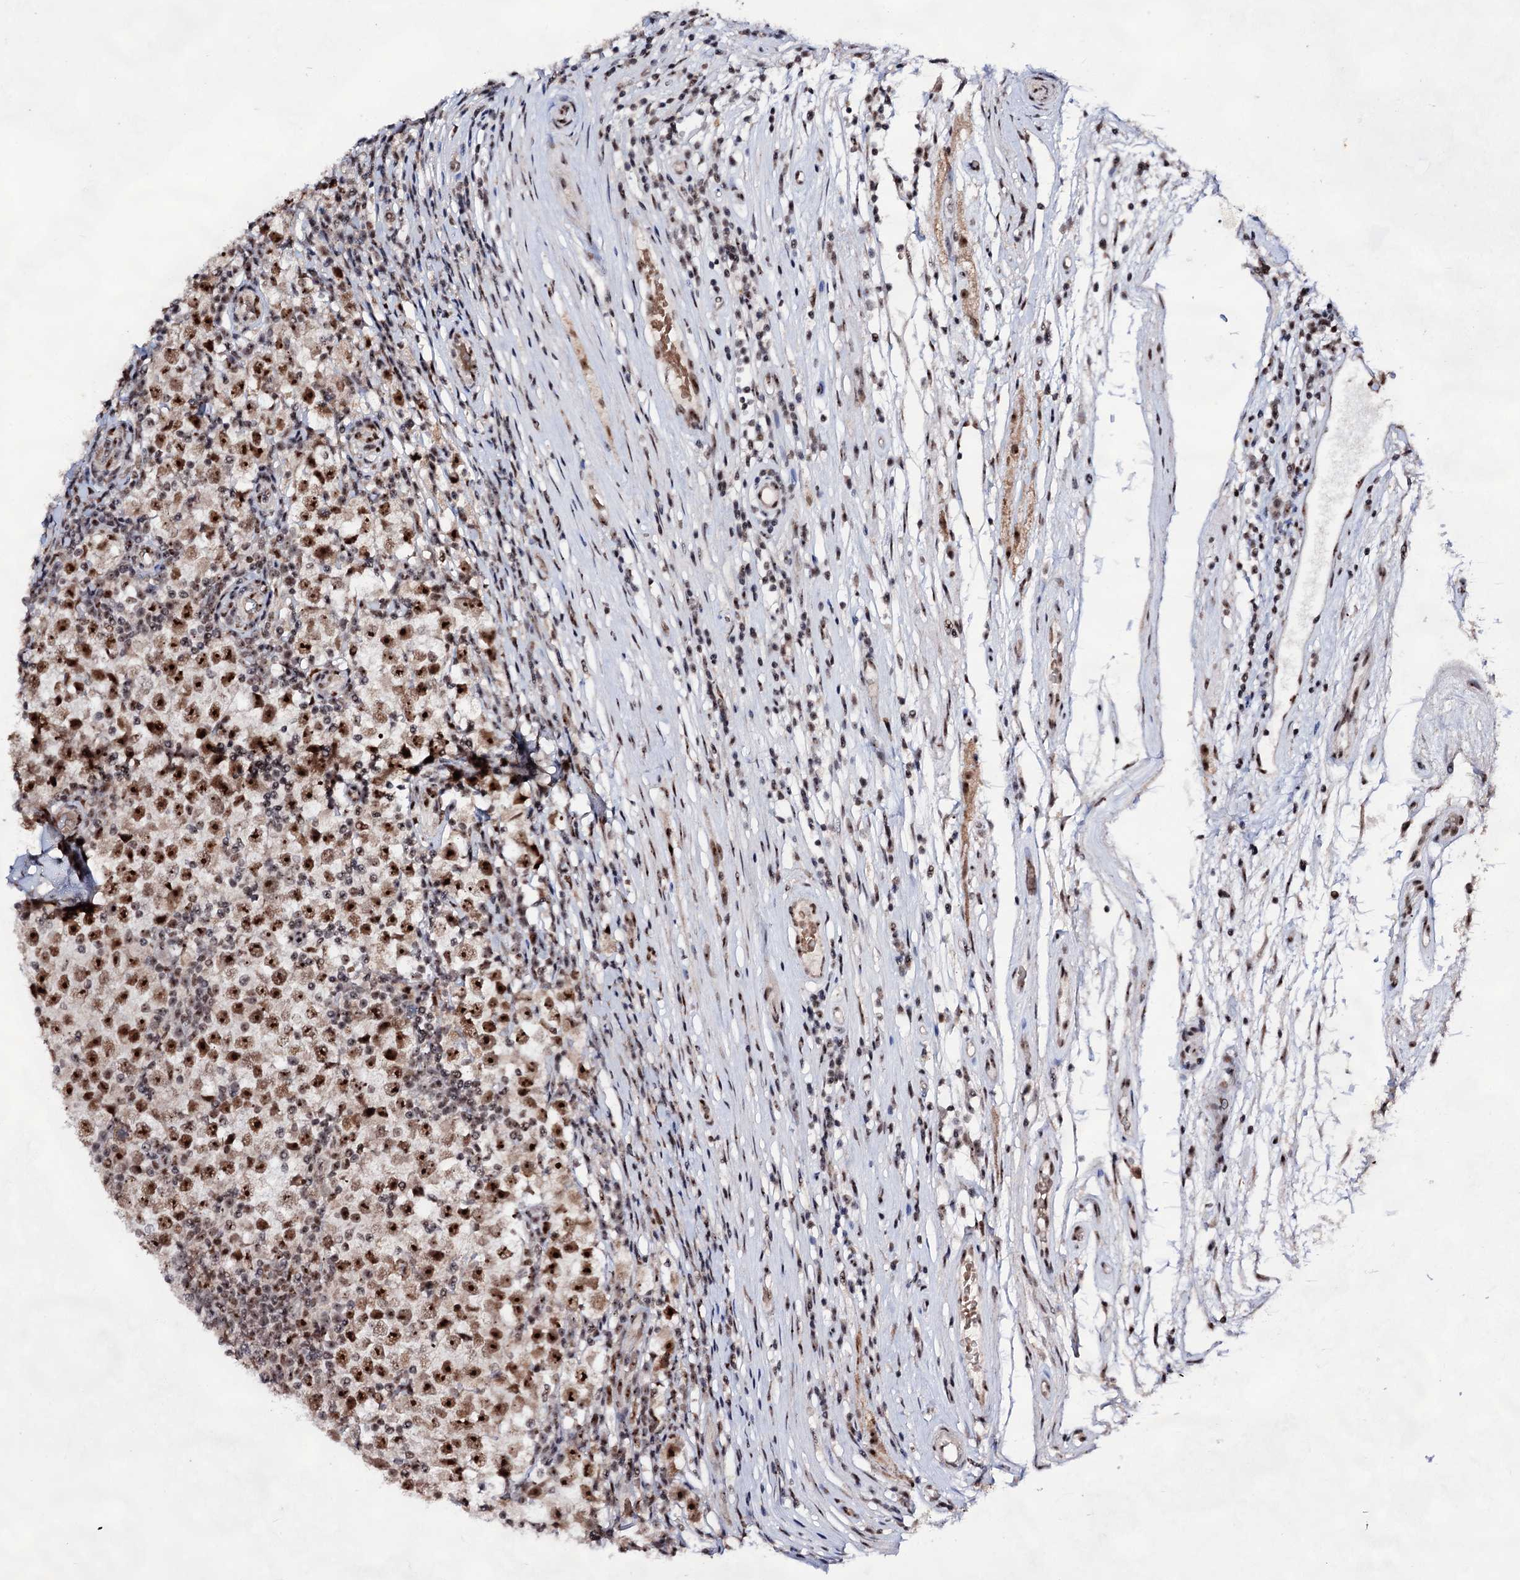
{"staining": {"intensity": "strong", "quantity": "25%-75%", "location": "nuclear"}, "tissue": "testis cancer", "cell_type": "Tumor cells", "image_type": "cancer", "snomed": [{"axis": "morphology", "description": "Seminoma, NOS"}, {"axis": "topography", "description": "Testis"}], "caption": "High-power microscopy captured an immunohistochemistry image of testis cancer (seminoma), revealing strong nuclear positivity in about 25%-75% of tumor cells. (Stains: DAB (3,3'-diaminobenzidine) in brown, nuclei in blue, Microscopy: brightfield microscopy at high magnification).", "gene": "EXOSC10", "patient": {"sex": "male", "age": 65}}